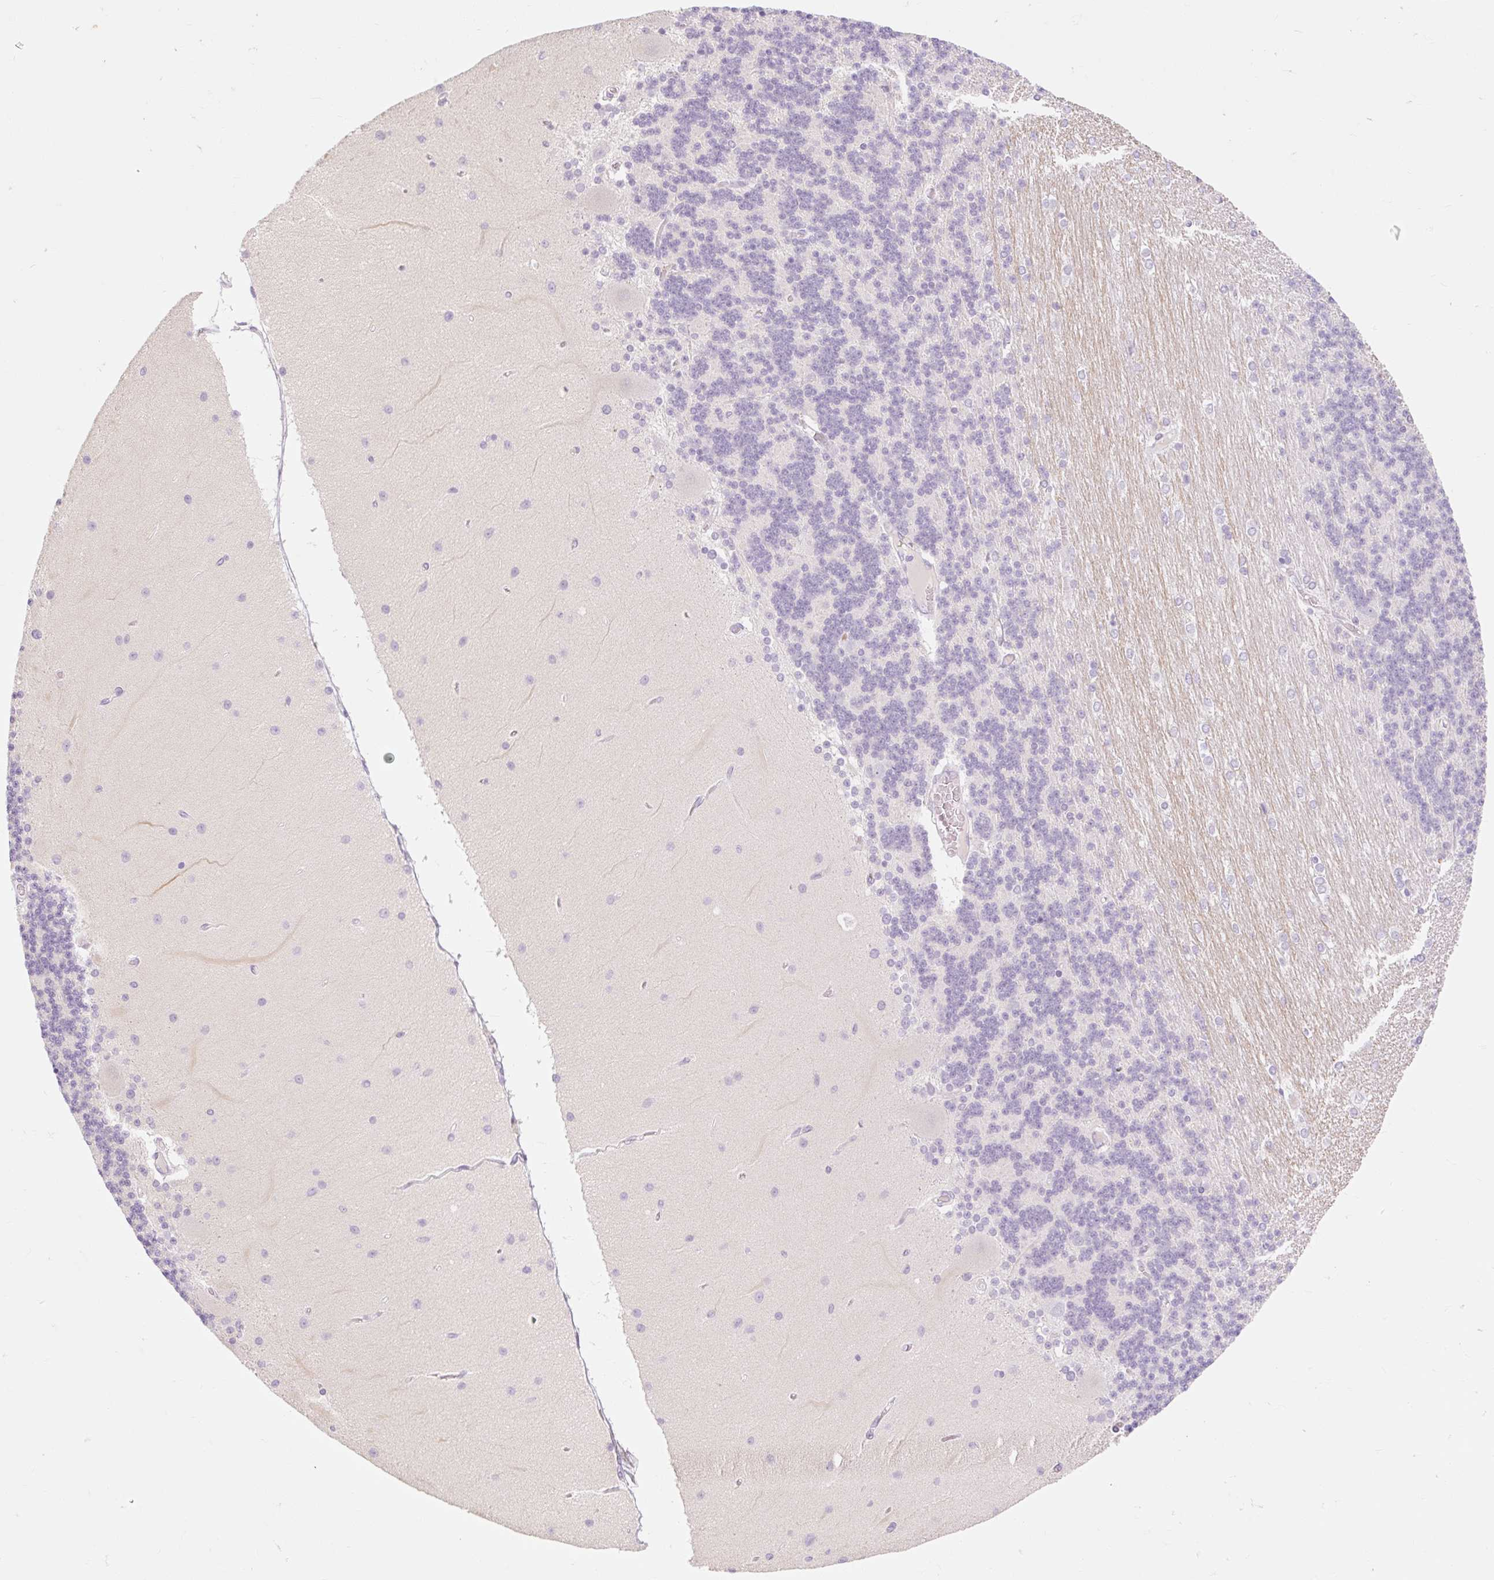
{"staining": {"intensity": "negative", "quantity": "none", "location": "none"}, "tissue": "cerebellum", "cell_type": "Cells in granular layer", "image_type": "normal", "snomed": [{"axis": "morphology", "description": "Normal tissue, NOS"}, {"axis": "topography", "description": "Cerebellum"}], "caption": "Immunohistochemical staining of benign human cerebellum demonstrates no significant staining in cells in granular layer.", "gene": "TAF1L", "patient": {"sex": "female", "age": 54}}